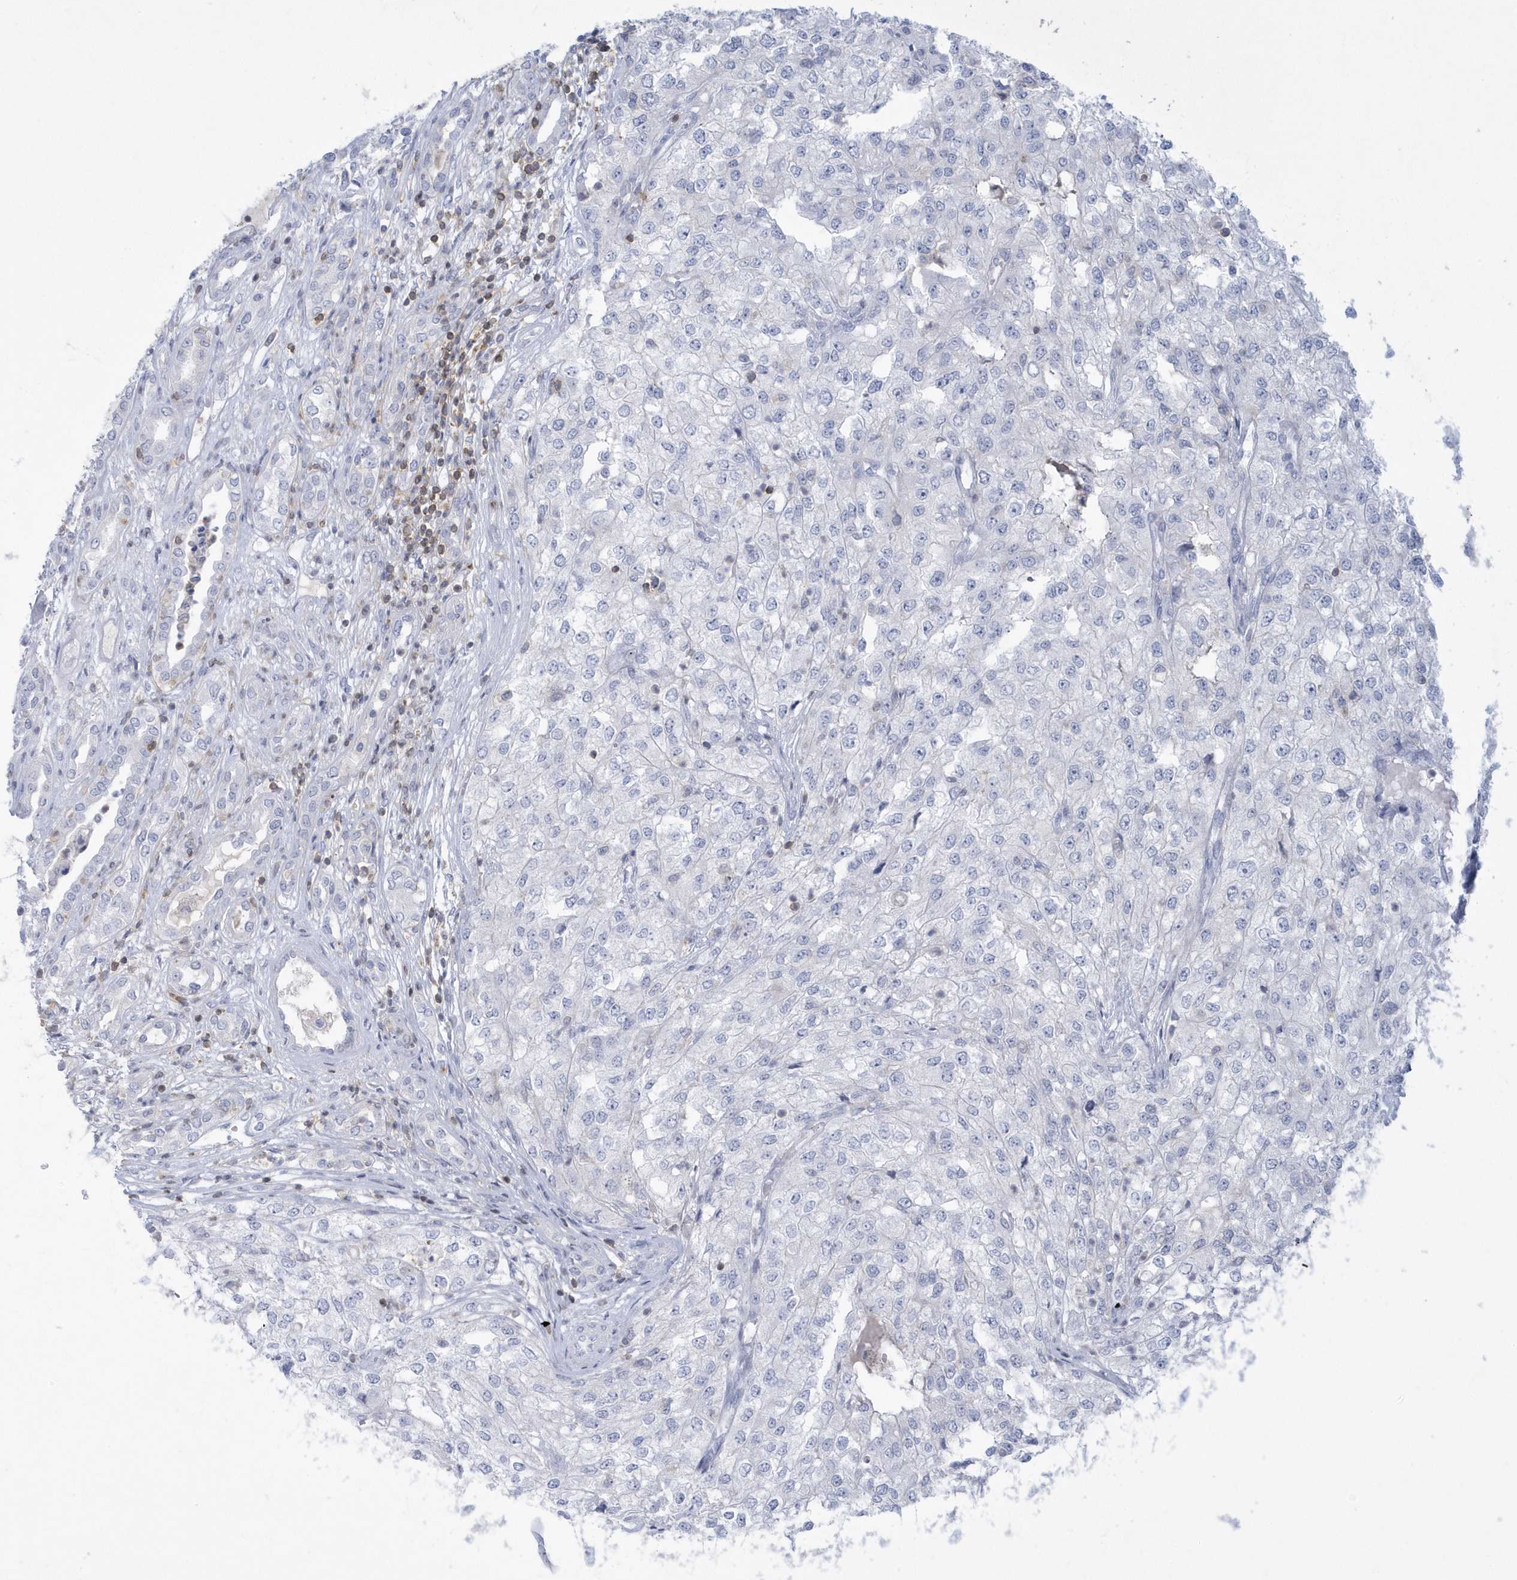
{"staining": {"intensity": "negative", "quantity": "none", "location": "none"}, "tissue": "renal cancer", "cell_type": "Tumor cells", "image_type": "cancer", "snomed": [{"axis": "morphology", "description": "Adenocarcinoma, NOS"}, {"axis": "topography", "description": "Kidney"}], "caption": "Renal adenocarcinoma stained for a protein using IHC reveals no staining tumor cells.", "gene": "PSD4", "patient": {"sex": "female", "age": 54}}